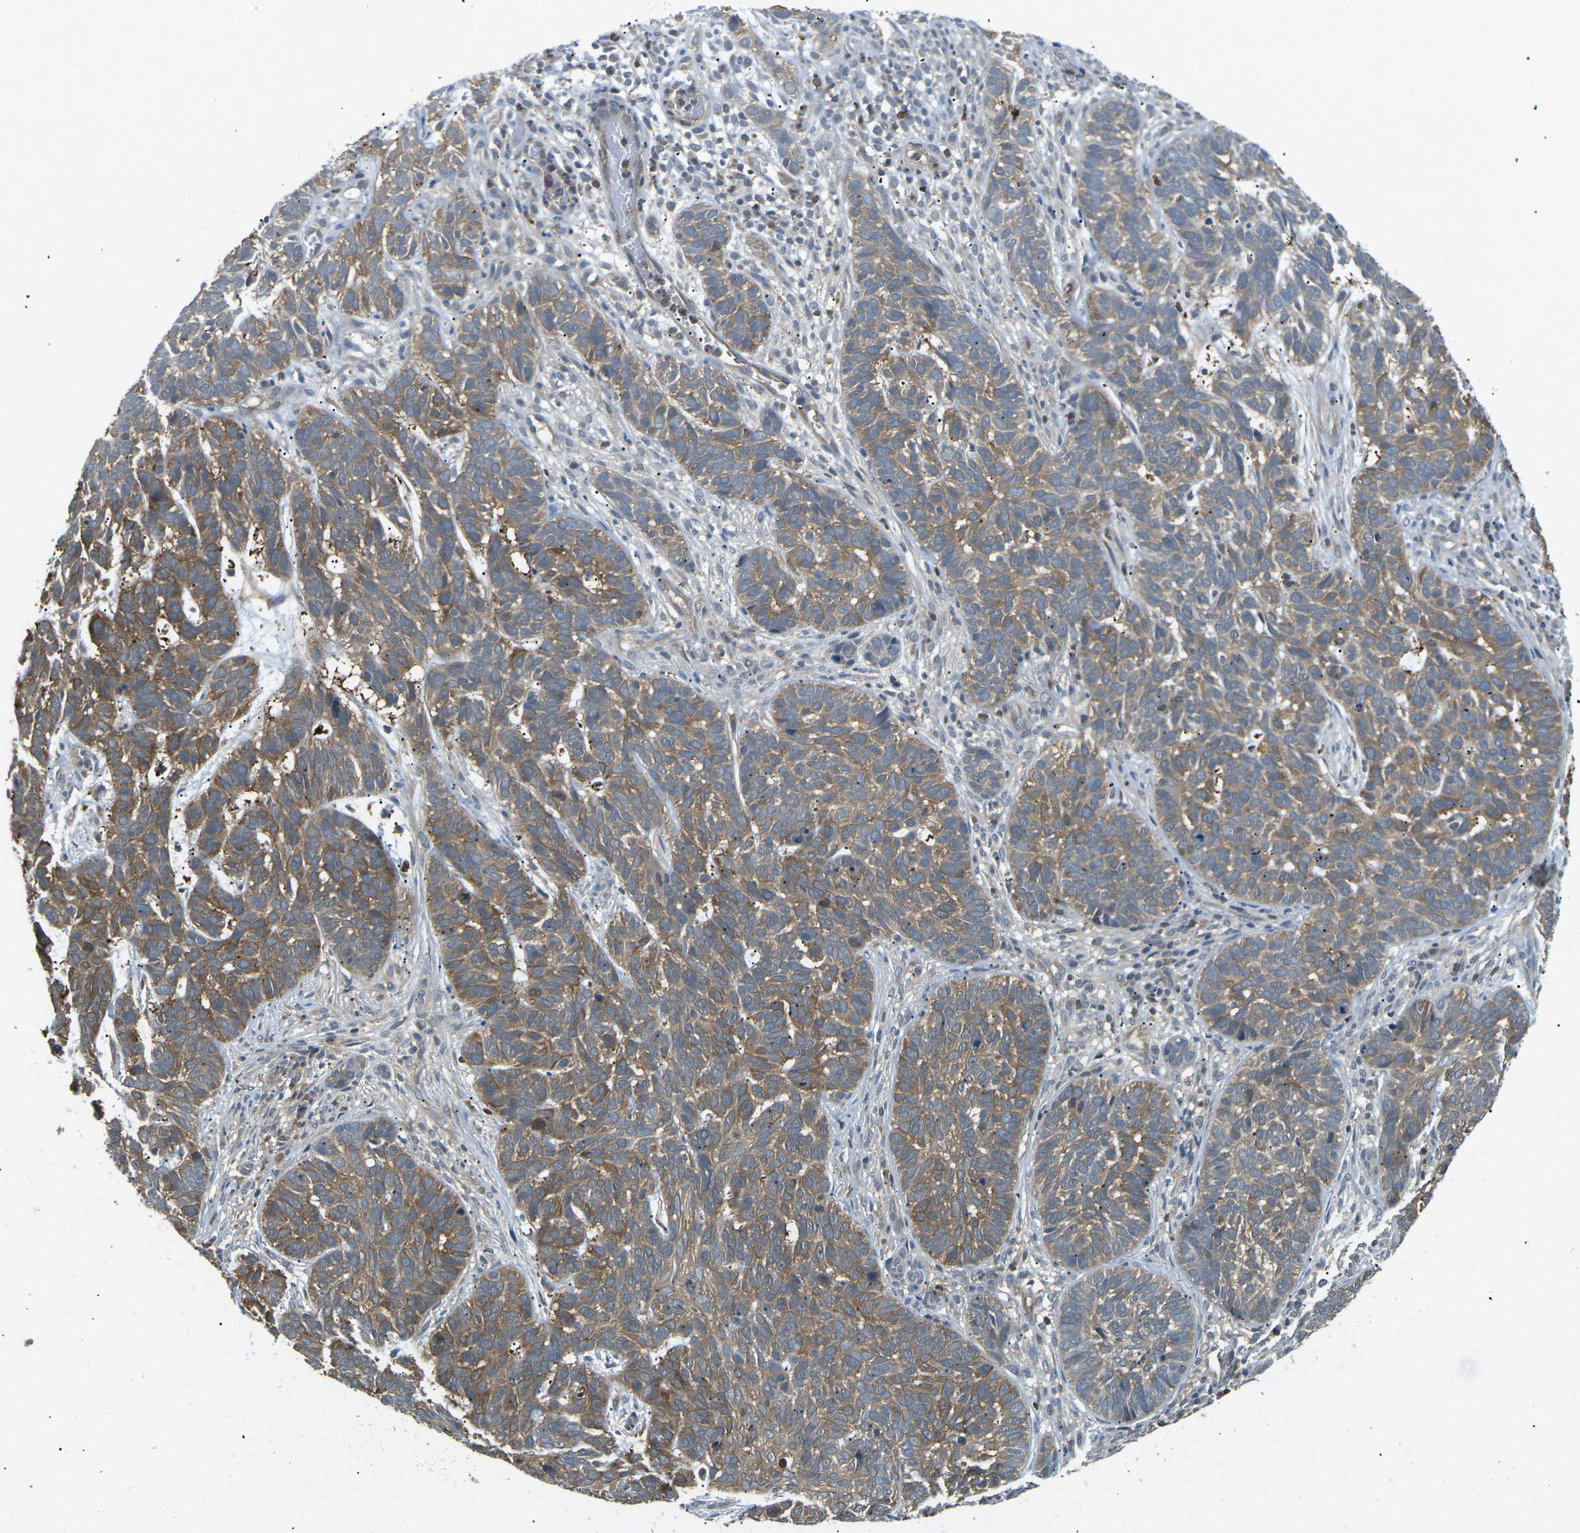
{"staining": {"intensity": "moderate", "quantity": ">75%", "location": "cytoplasmic/membranous"}, "tissue": "skin cancer", "cell_type": "Tumor cells", "image_type": "cancer", "snomed": [{"axis": "morphology", "description": "Basal cell carcinoma"}, {"axis": "topography", "description": "Skin"}], "caption": "Skin cancer (basal cell carcinoma) stained with a protein marker displays moderate staining in tumor cells.", "gene": "PIEZO2", "patient": {"sex": "male", "age": 87}}